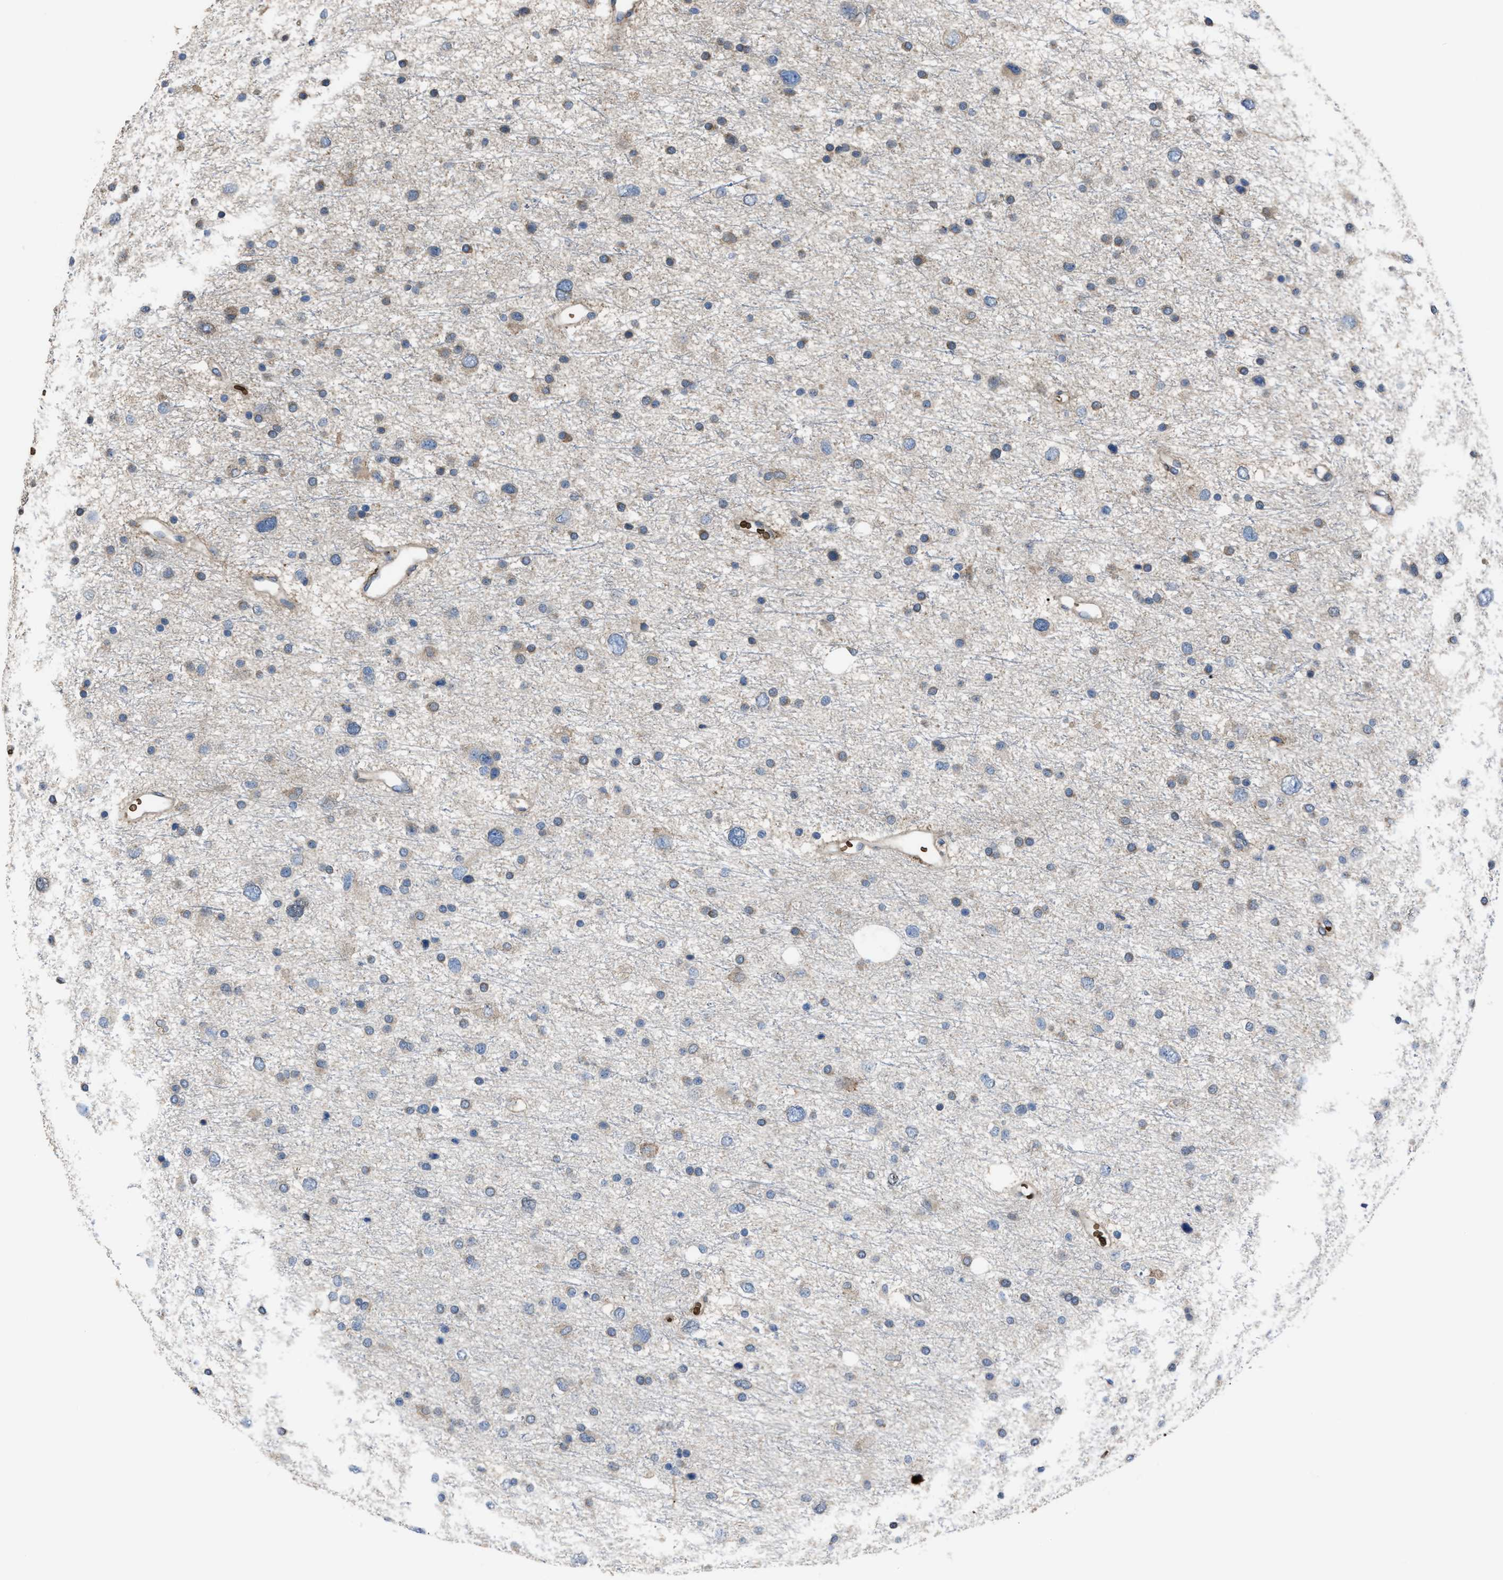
{"staining": {"intensity": "weak", "quantity": "25%-75%", "location": "cytoplasmic/membranous"}, "tissue": "glioma", "cell_type": "Tumor cells", "image_type": "cancer", "snomed": [{"axis": "morphology", "description": "Glioma, malignant, Low grade"}, {"axis": "topography", "description": "Brain"}], "caption": "The immunohistochemical stain labels weak cytoplasmic/membranous expression in tumor cells of low-grade glioma (malignant) tissue. (DAB IHC with brightfield microscopy, high magnification).", "gene": "SELENOM", "patient": {"sex": "female", "age": 37}}